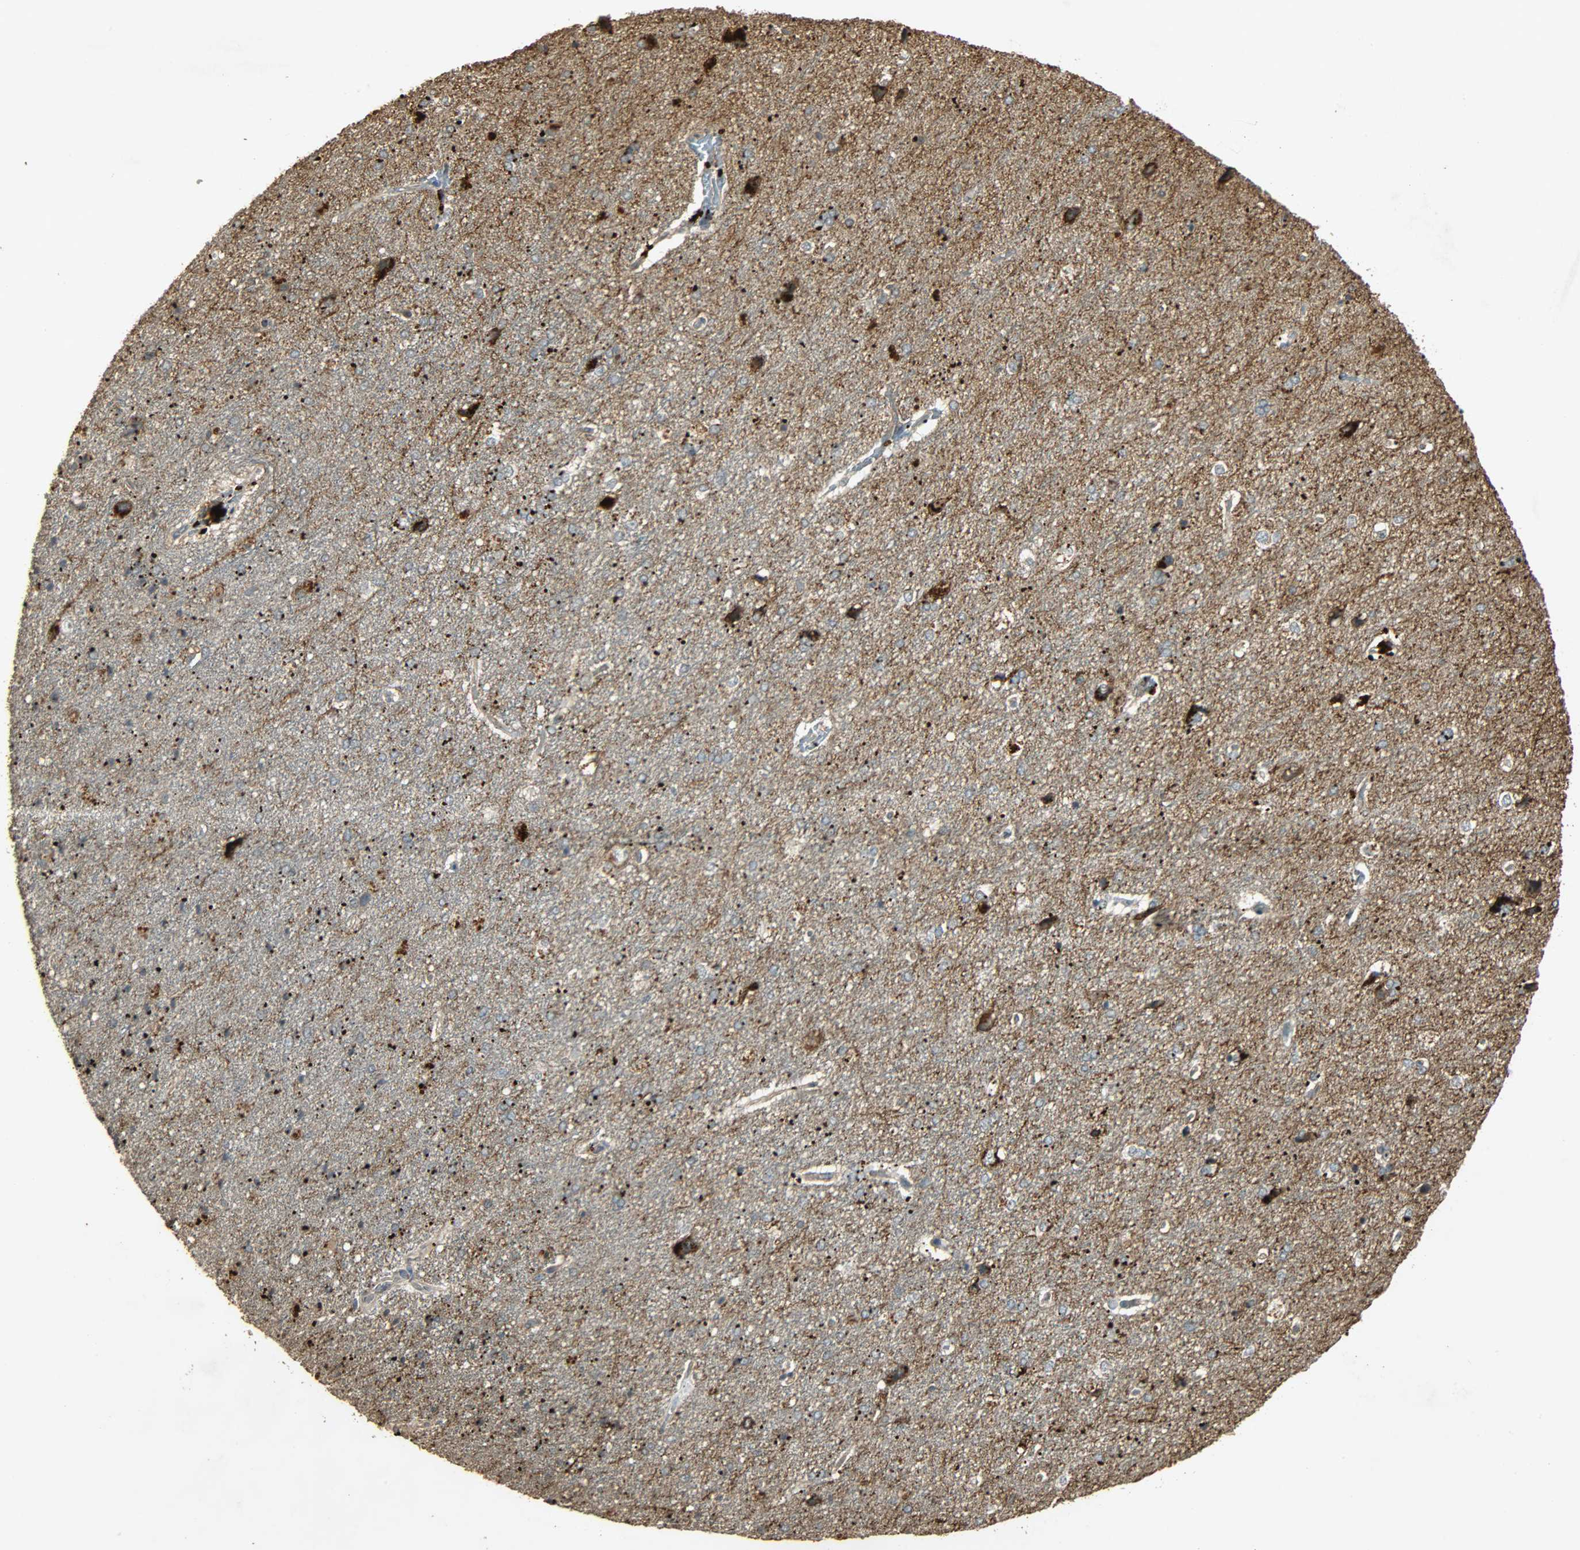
{"staining": {"intensity": "negative", "quantity": "none", "location": "none"}, "tissue": "cerebral cortex", "cell_type": "Endothelial cells", "image_type": "normal", "snomed": [{"axis": "morphology", "description": "Normal tissue, NOS"}, {"axis": "topography", "description": "Cerebral cortex"}], "caption": "IHC of normal cerebral cortex shows no staining in endothelial cells.", "gene": "ATP2B1", "patient": {"sex": "male", "age": 62}}